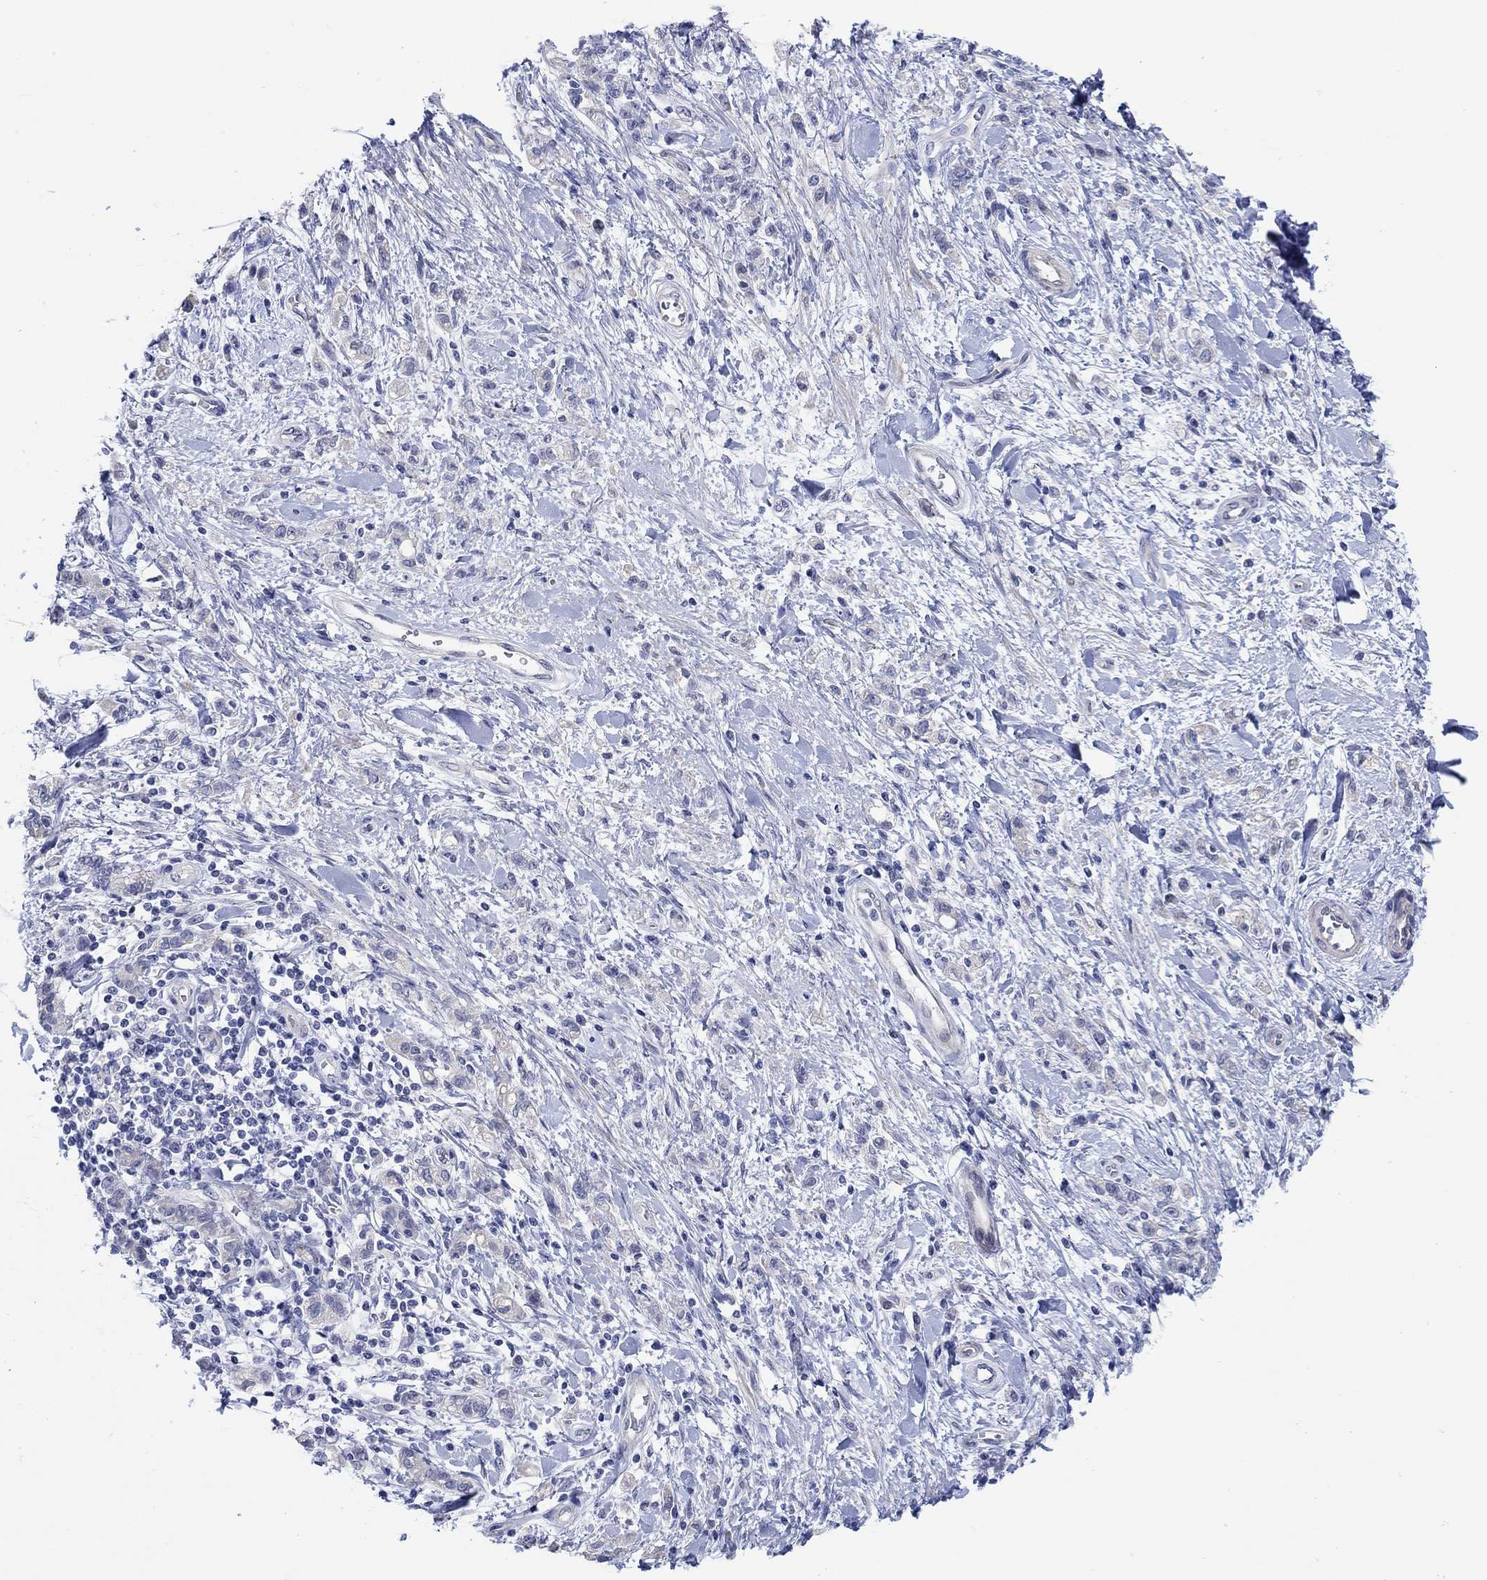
{"staining": {"intensity": "negative", "quantity": "none", "location": "none"}, "tissue": "stomach cancer", "cell_type": "Tumor cells", "image_type": "cancer", "snomed": [{"axis": "morphology", "description": "Adenocarcinoma, NOS"}, {"axis": "topography", "description": "Stomach"}], "caption": "A histopathology image of human stomach cancer is negative for staining in tumor cells.", "gene": "KRT222", "patient": {"sex": "male", "age": 77}}